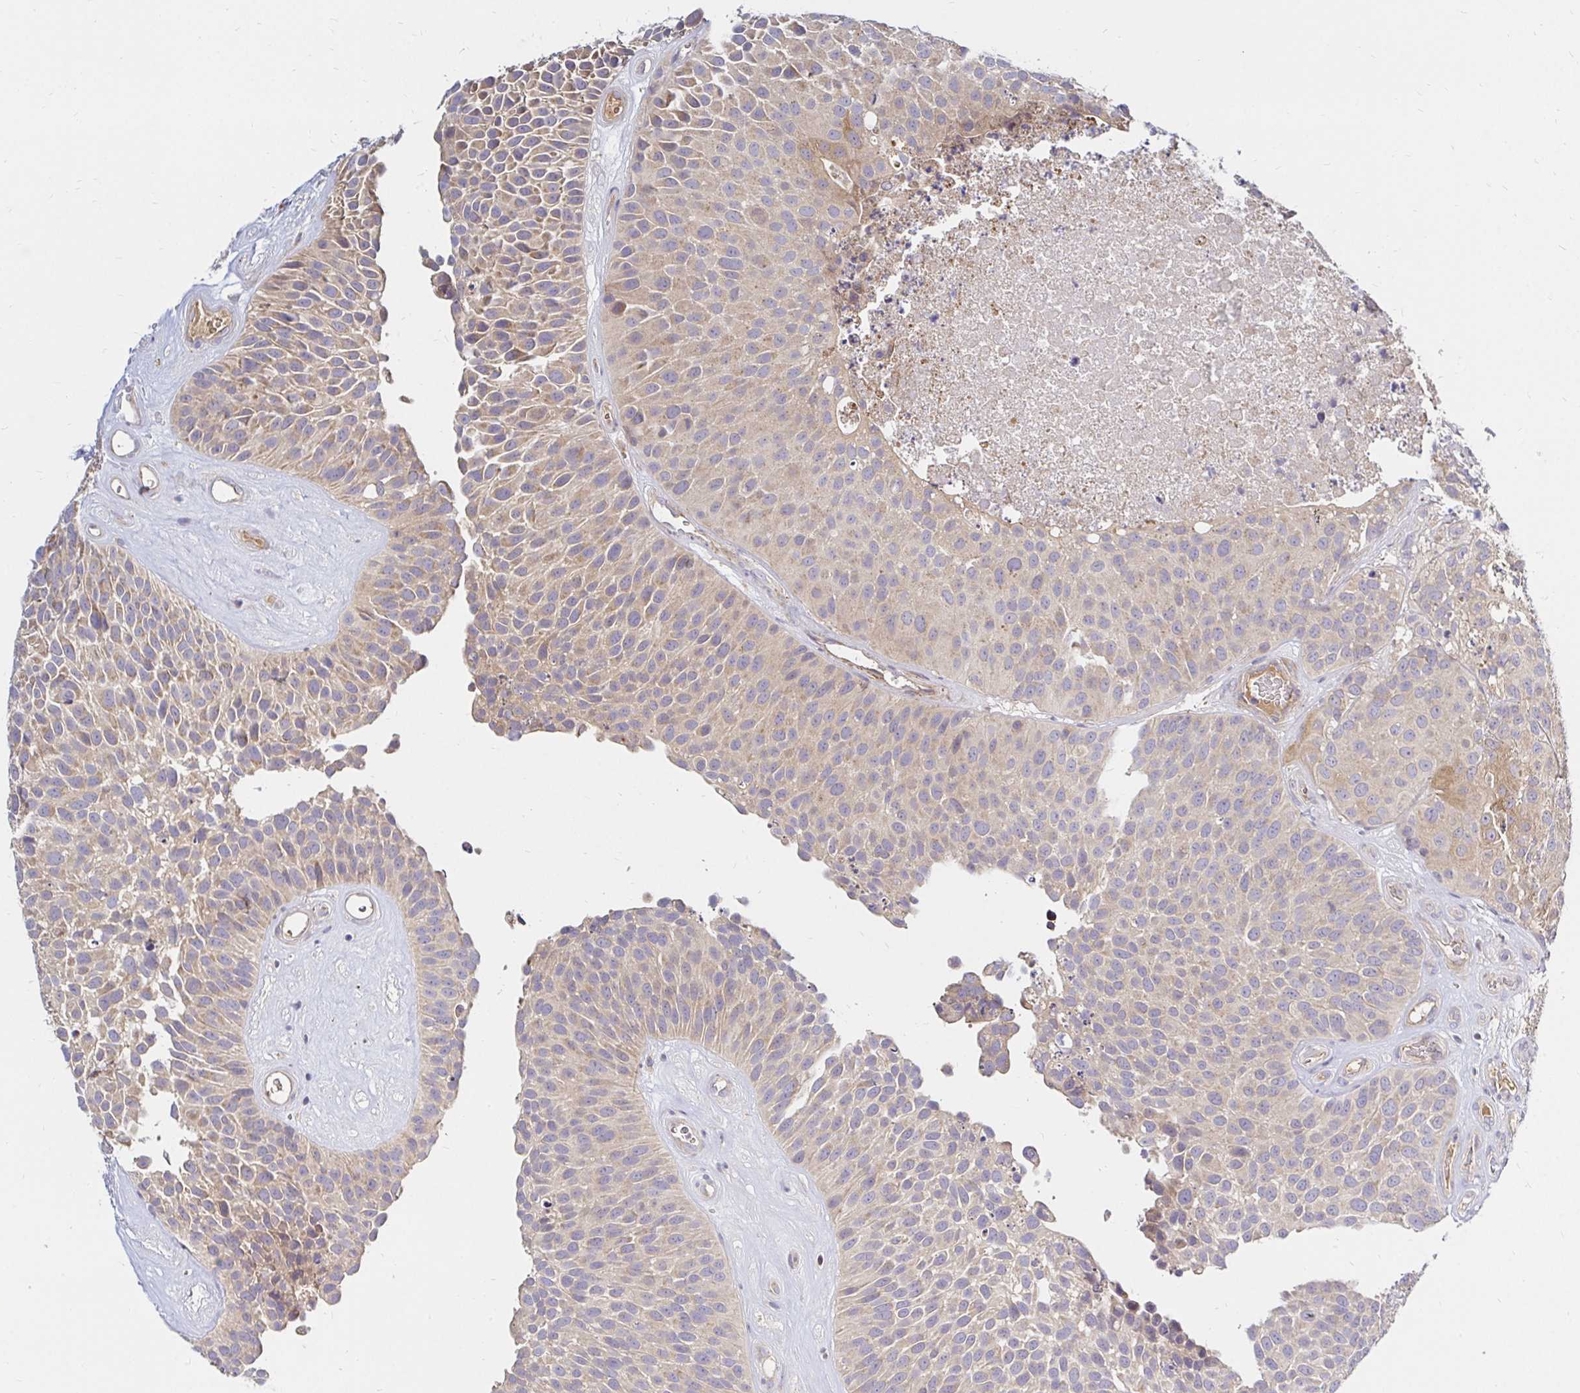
{"staining": {"intensity": "weak", "quantity": ">75%", "location": "cytoplasmic/membranous"}, "tissue": "urothelial cancer", "cell_type": "Tumor cells", "image_type": "cancer", "snomed": [{"axis": "morphology", "description": "Urothelial carcinoma, Low grade"}, {"axis": "topography", "description": "Urinary bladder"}], "caption": "Brown immunohistochemical staining in urothelial cancer demonstrates weak cytoplasmic/membranous positivity in approximately >75% of tumor cells.", "gene": "ARHGEF37", "patient": {"sex": "male", "age": 76}}